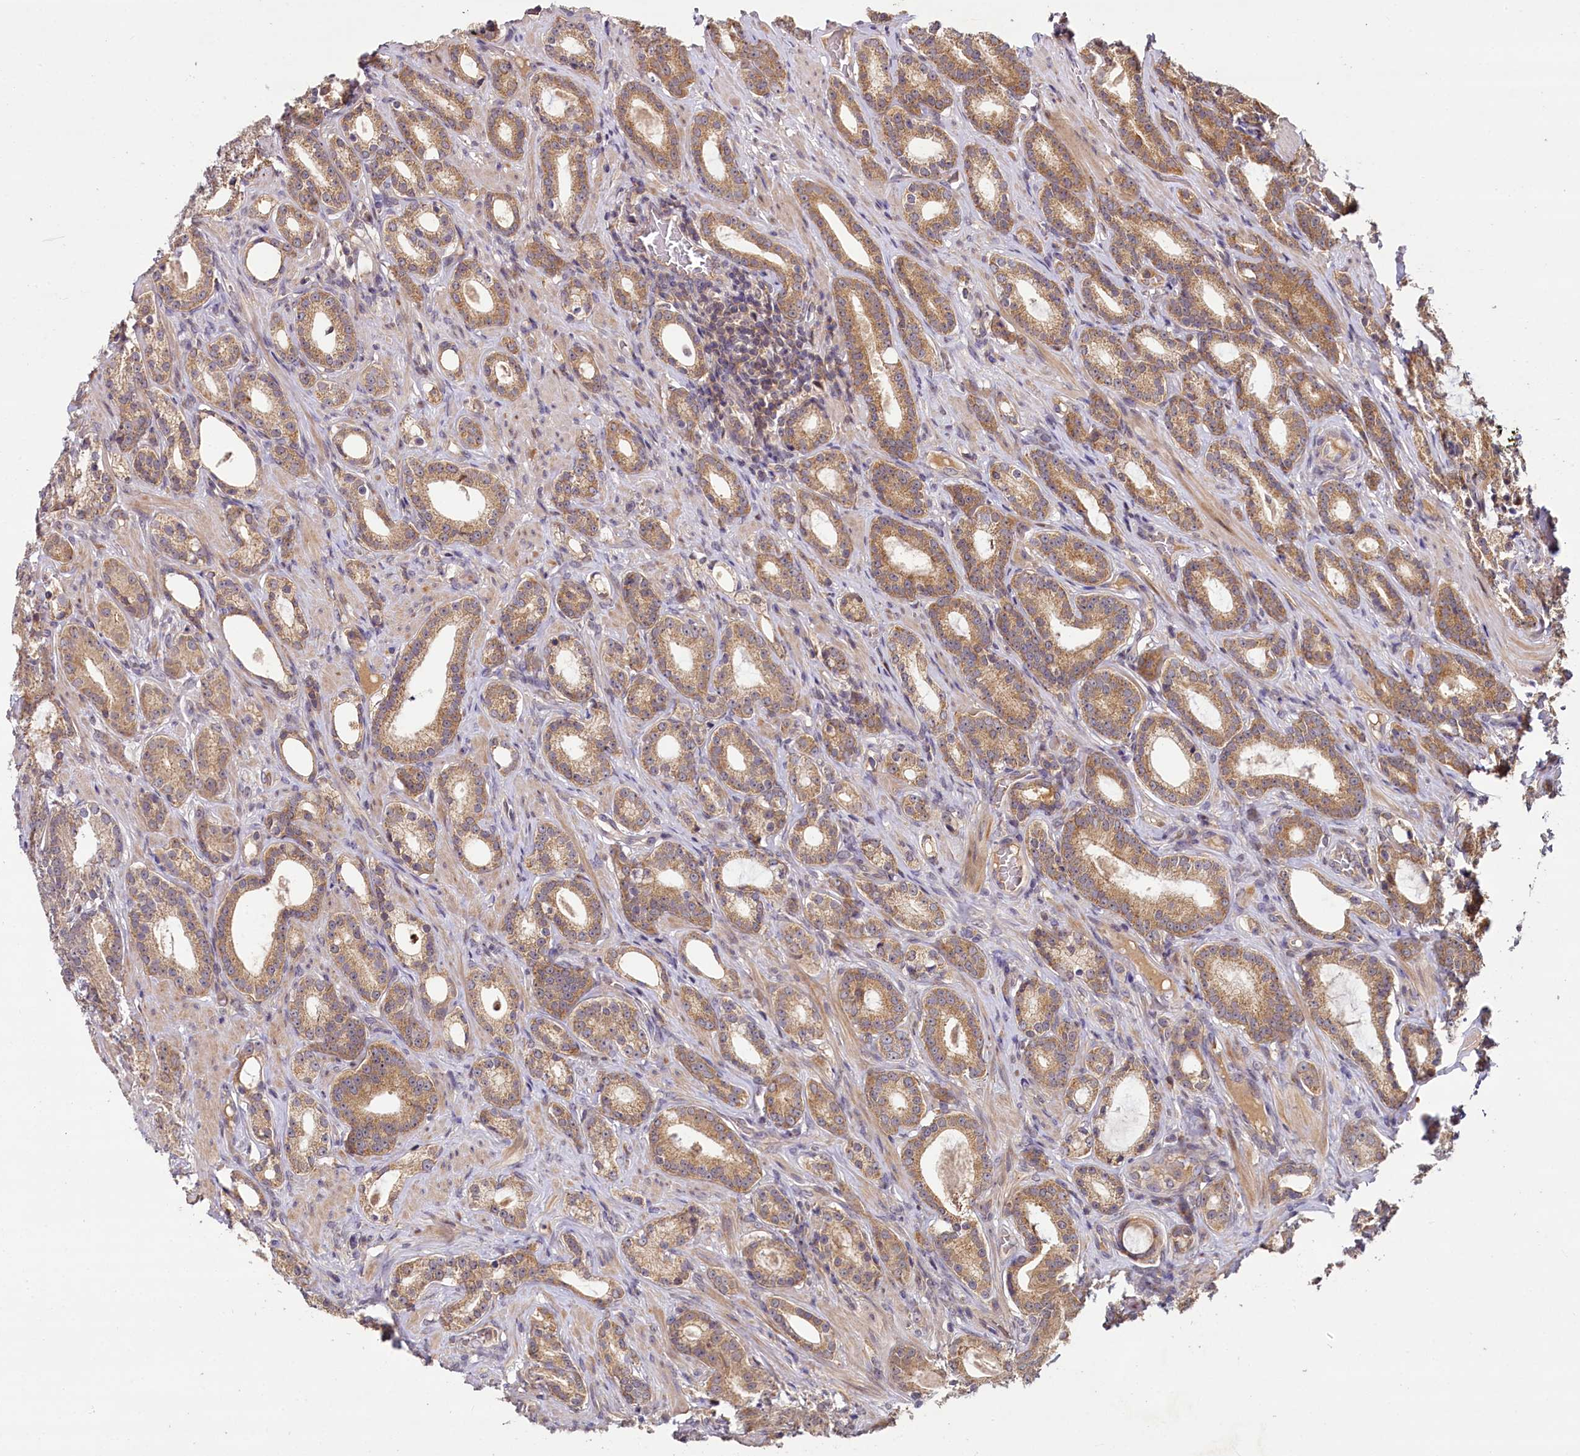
{"staining": {"intensity": "moderate", "quantity": ">75%", "location": "cytoplasmic/membranous"}, "tissue": "prostate cancer", "cell_type": "Tumor cells", "image_type": "cancer", "snomed": [{"axis": "morphology", "description": "Adenocarcinoma, Low grade"}, {"axis": "topography", "description": "Prostate"}], "caption": "Immunohistochemical staining of prostate cancer (low-grade adenocarcinoma) displays moderate cytoplasmic/membranous protein staining in about >75% of tumor cells.", "gene": "TMEM39A", "patient": {"sex": "male", "age": 71}}